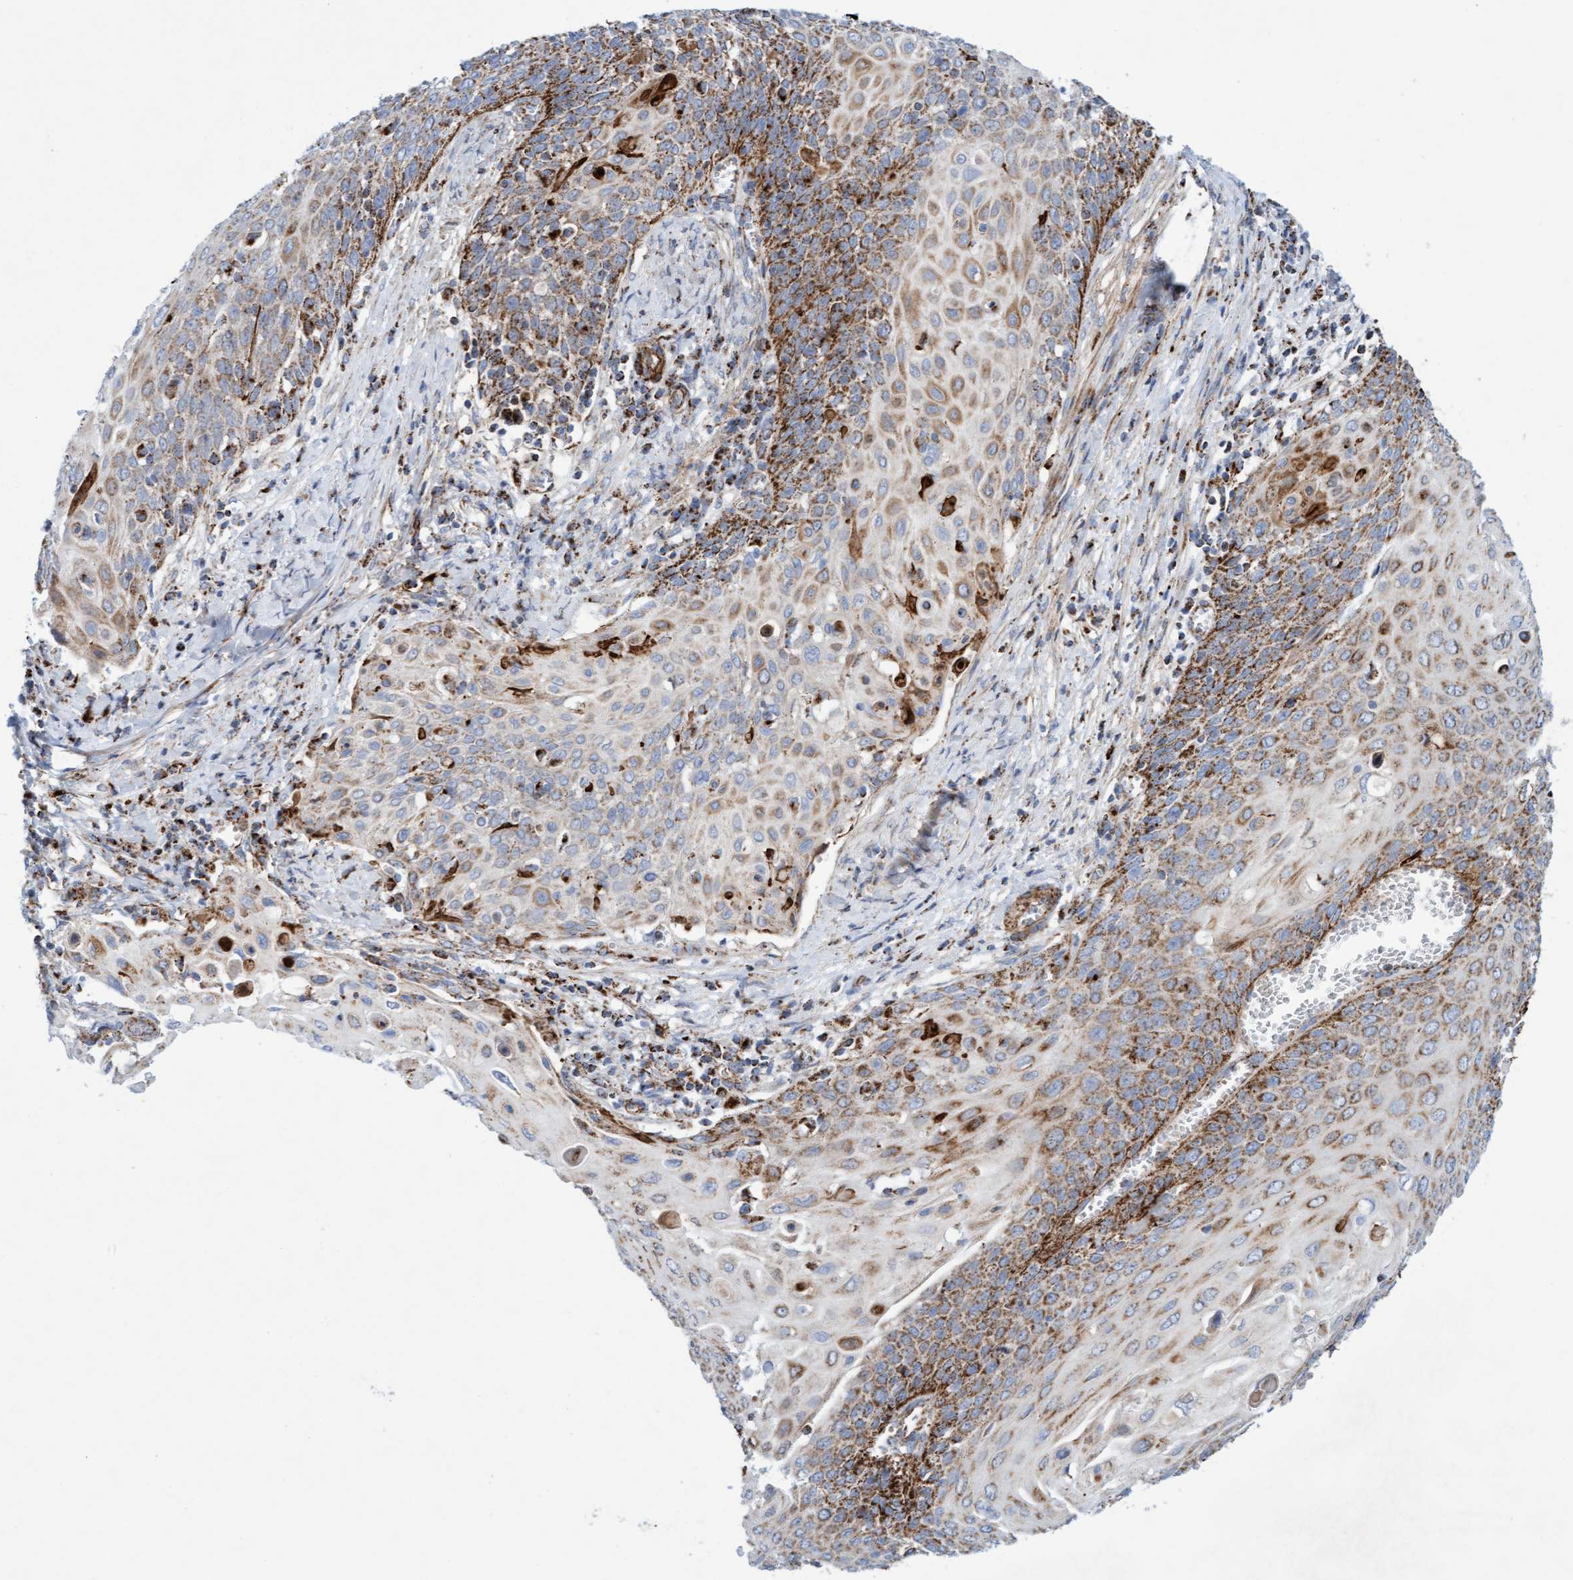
{"staining": {"intensity": "moderate", "quantity": ">75%", "location": "cytoplasmic/membranous"}, "tissue": "cervical cancer", "cell_type": "Tumor cells", "image_type": "cancer", "snomed": [{"axis": "morphology", "description": "Squamous cell carcinoma, NOS"}, {"axis": "topography", "description": "Cervix"}], "caption": "There is medium levels of moderate cytoplasmic/membranous positivity in tumor cells of cervical cancer (squamous cell carcinoma), as demonstrated by immunohistochemical staining (brown color).", "gene": "GGTA1", "patient": {"sex": "female", "age": 39}}